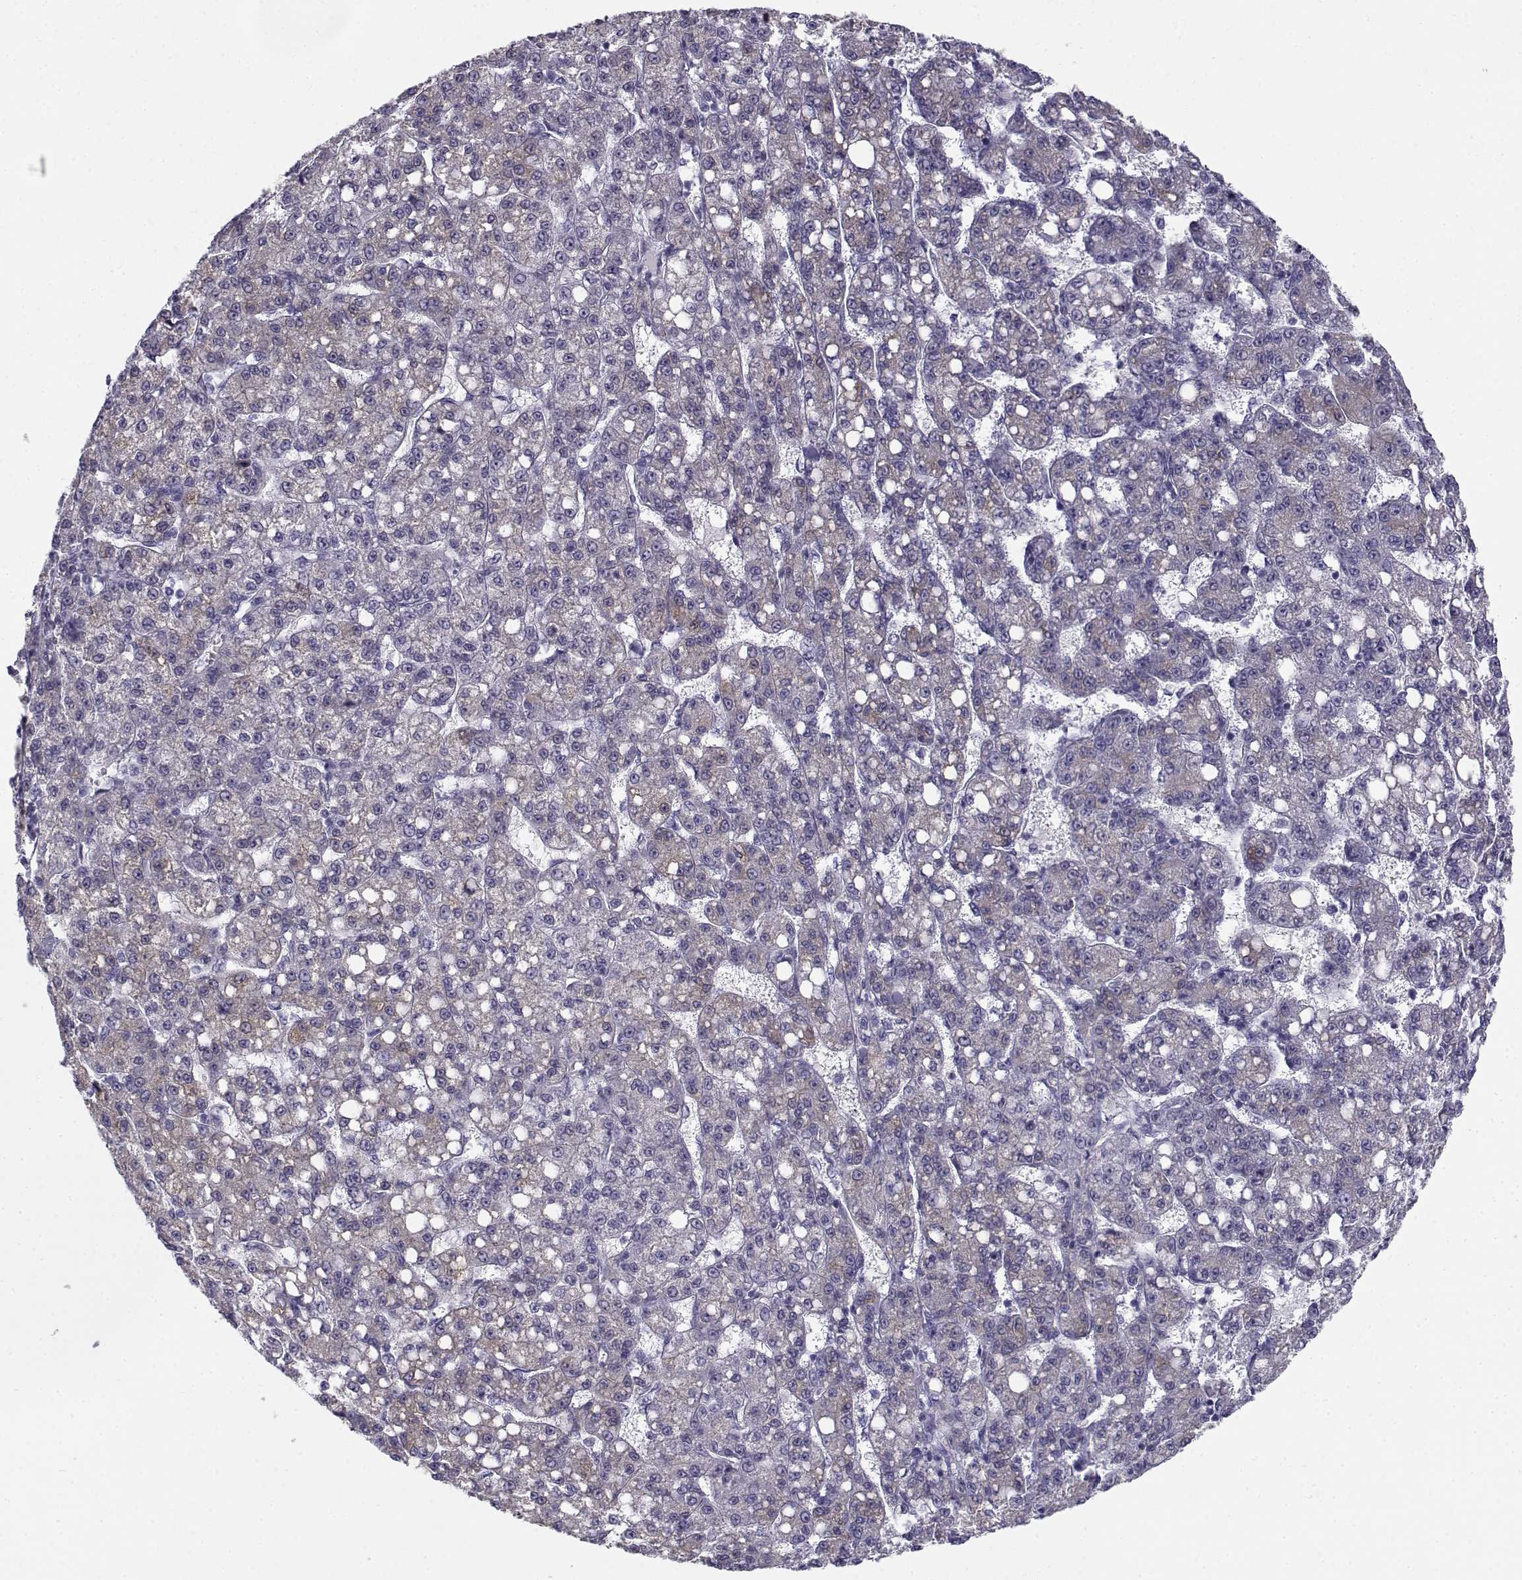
{"staining": {"intensity": "negative", "quantity": "none", "location": "none"}, "tissue": "liver cancer", "cell_type": "Tumor cells", "image_type": "cancer", "snomed": [{"axis": "morphology", "description": "Carcinoma, Hepatocellular, NOS"}, {"axis": "topography", "description": "Liver"}], "caption": "Immunohistochemistry (IHC) micrograph of neoplastic tissue: human liver hepatocellular carcinoma stained with DAB (3,3'-diaminobenzidine) demonstrates no significant protein positivity in tumor cells.", "gene": "CREB3L3", "patient": {"sex": "female", "age": 65}}